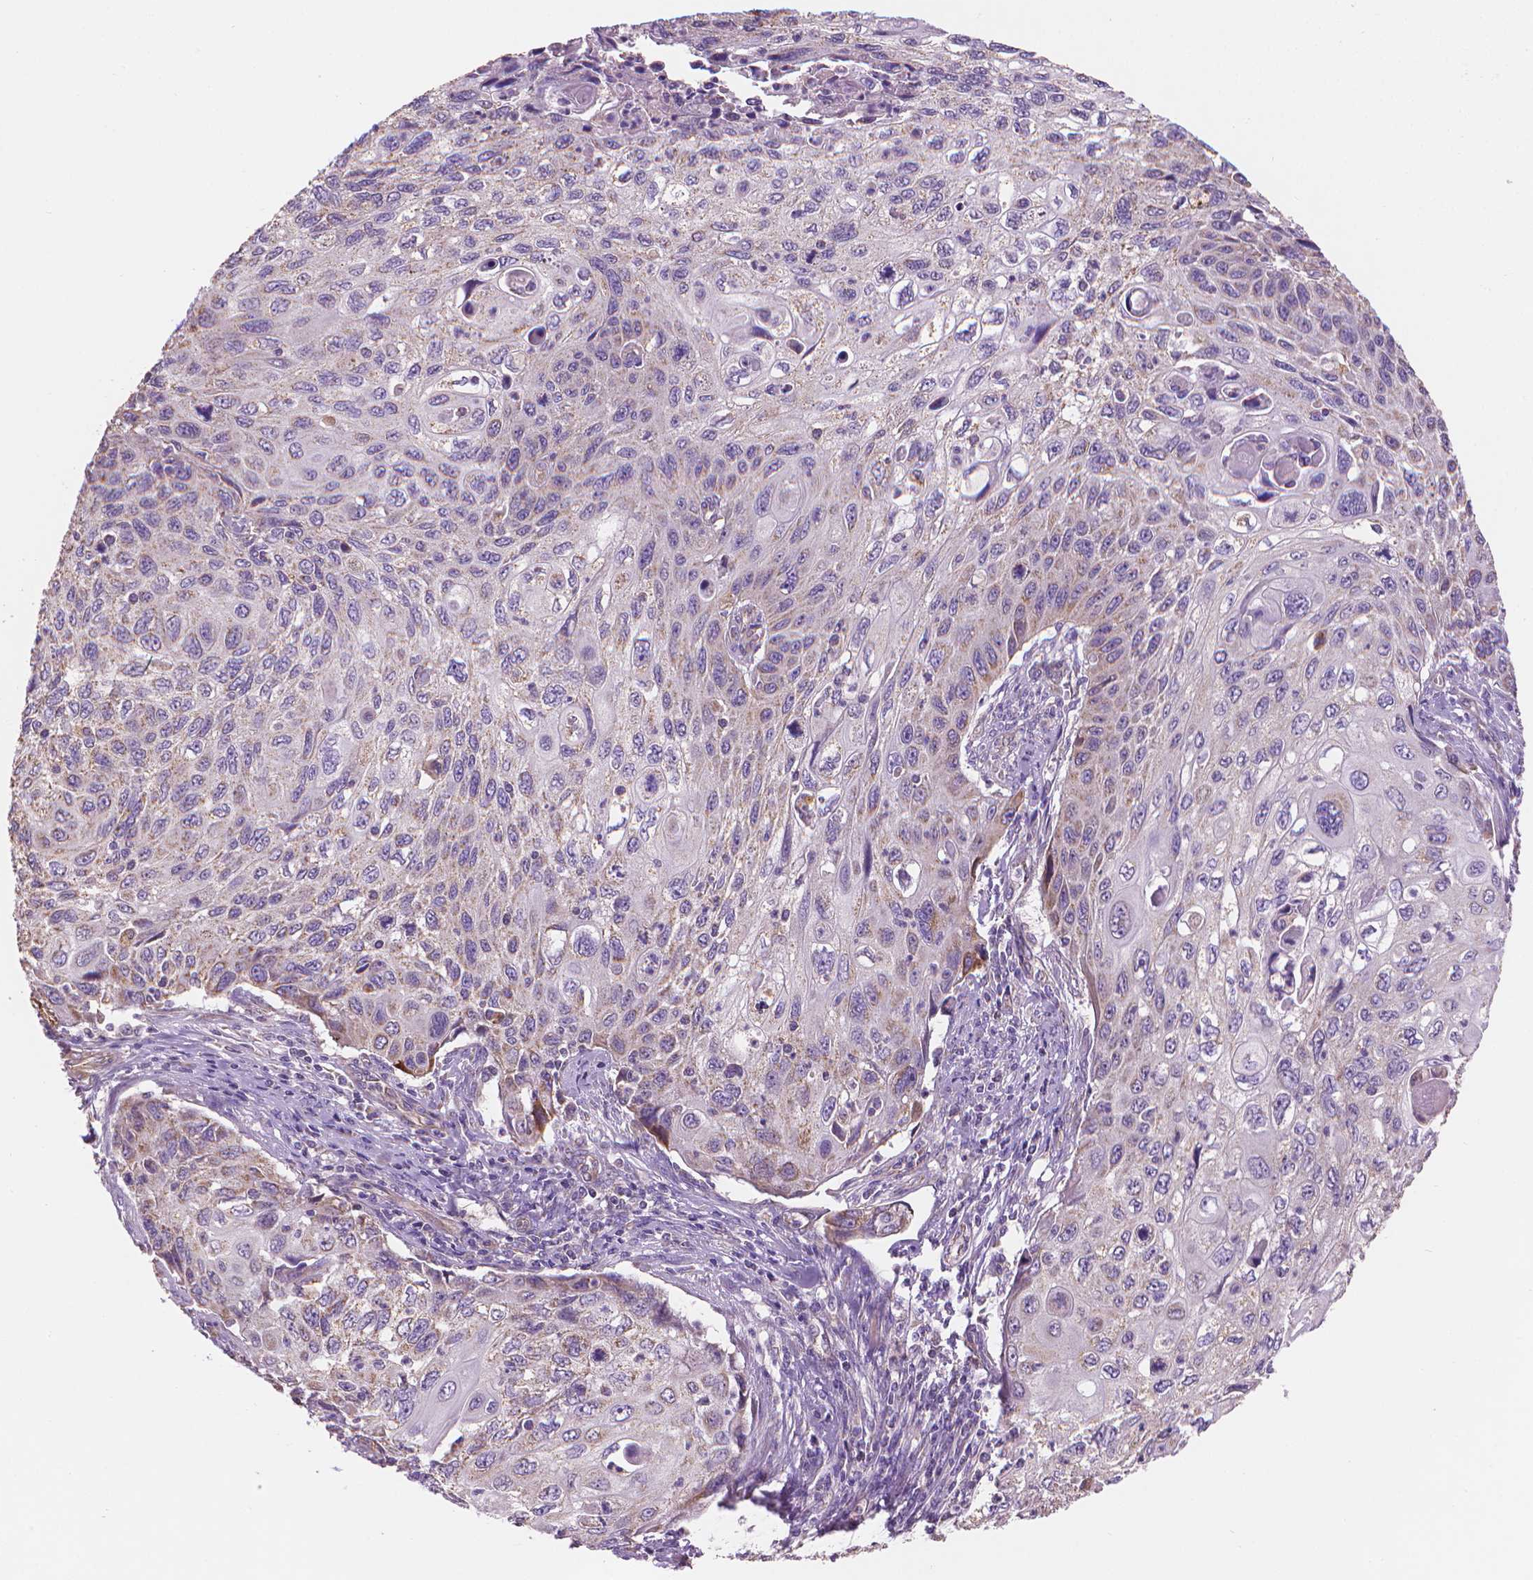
{"staining": {"intensity": "weak", "quantity": "<25%", "location": "cytoplasmic/membranous"}, "tissue": "cervical cancer", "cell_type": "Tumor cells", "image_type": "cancer", "snomed": [{"axis": "morphology", "description": "Squamous cell carcinoma, NOS"}, {"axis": "topography", "description": "Cervix"}], "caption": "Protein analysis of cervical cancer (squamous cell carcinoma) displays no significant expression in tumor cells.", "gene": "TTC29", "patient": {"sex": "female", "age": 70}}